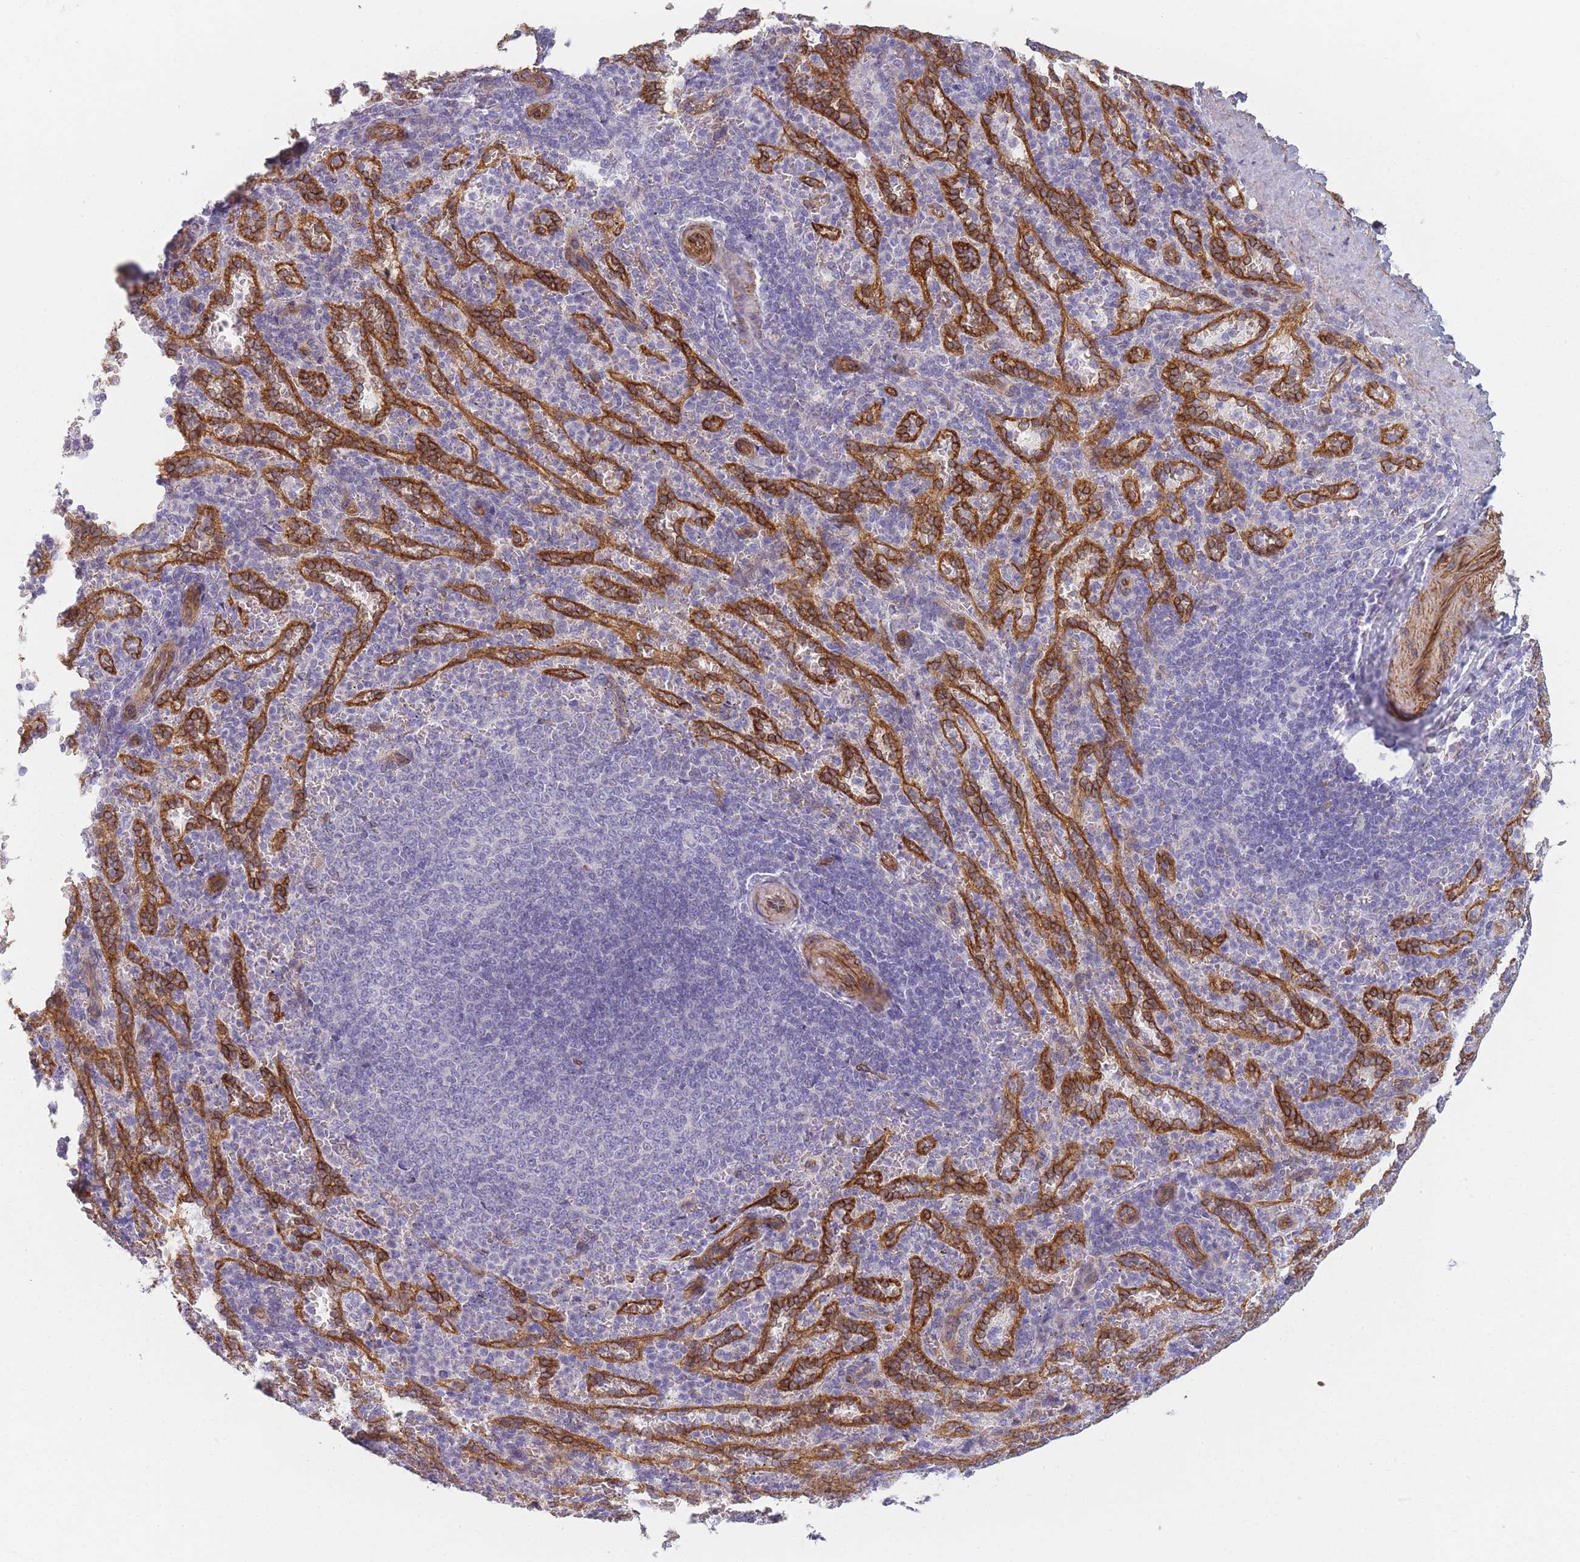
{"staining": {"intensity": "negative", "quantity": "none", "location": "none"}, "tissue": "spleen", "cell_type": "Cells in red pulp", "image_type": "normal", "snomed": [{"axis": "morphology", "description": "Normal tissue, NOS"}, {"axis": "topography", "description": "Spleen"}], "caption": "Unremarkable spleen was stained to show a protein in brown. There is no significant staining in cells in red pulp.", "gene": "OR6B2", "patient": {"sex": "female", "age": 21}}